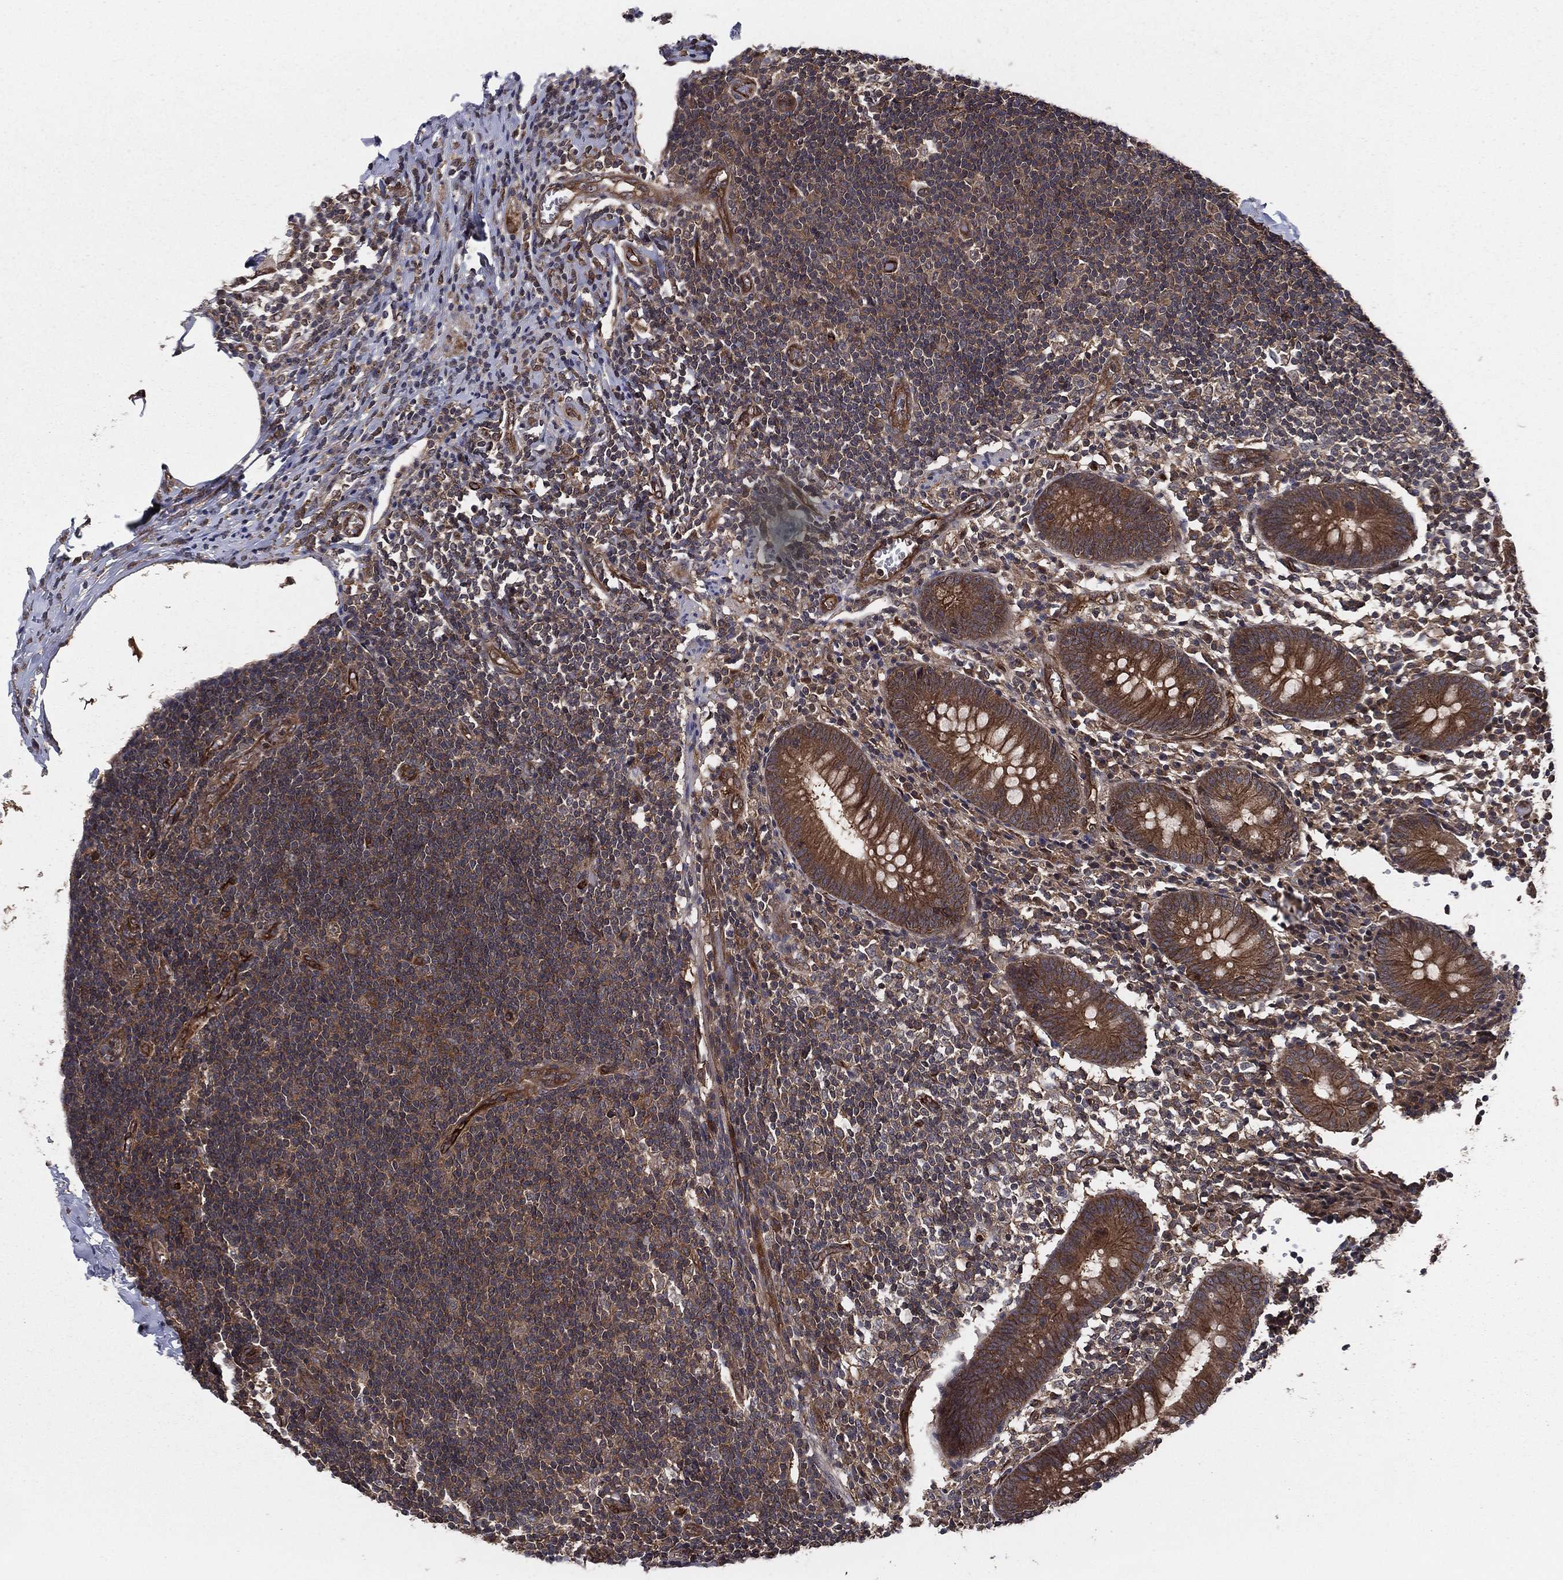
{"staining": {"intensity": "strong", "quantity": ">75%", "location": "cytoplasmic/membranous"}, "tissue": "appendix", "cell_type": "Glandular cells", "image_type": "normal", "snomed": [{"axis": "morphology", "description": "Normal tissue, NOS"}, {"axis": "topography", "description": "Appendix"}], "caption": "This histopathology image demonstrates unremarkable appendix stained with immunohistochemistry (IHC) to label a protein in brown. The cytoplasmic/membranous of glandular cells show strong positivity for the protein. Nuclei are counter-stained blue.", "gene": "CERT1", "patient": {"sex": "female", "age": 40}}